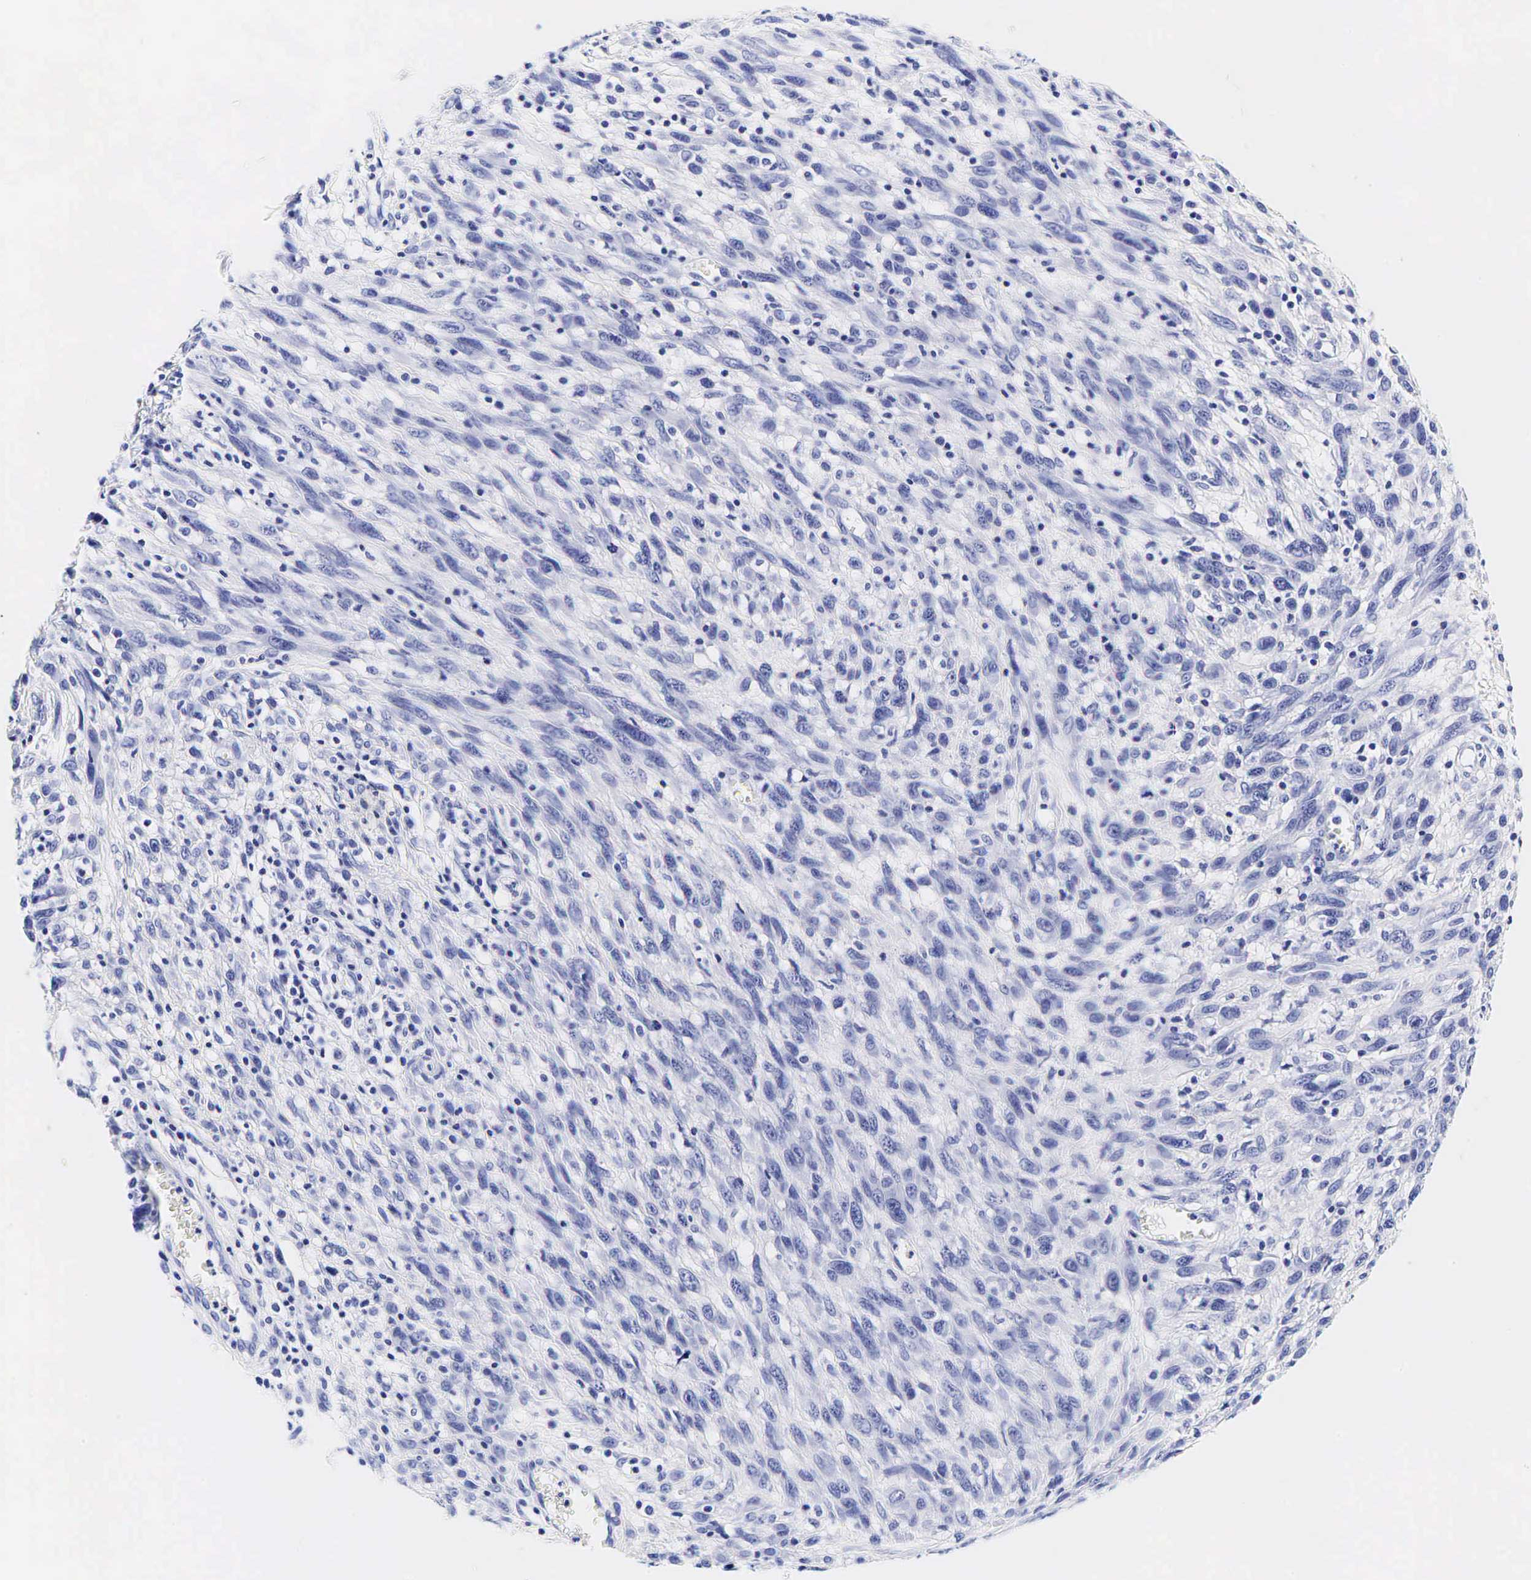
{"staining": {"intensity": "negative", "quantity": "none", "location": "none"}, "tissue": "melanoma", "cell_type": "Tumor cells", "image_type": "cancer", "snomed": [{"axis": "morphology", "description": "Malignant melanoma, NOS"}, {"axis": "topography", "description": "Skin"}], "caption": "An immunohistochemistry image of melanoma is shown. There is no staining in tumor cells of melanoma. Nuclei are stained in blue.", "gene": "GCG", "patient": {"sex": "male", "age": 51}}